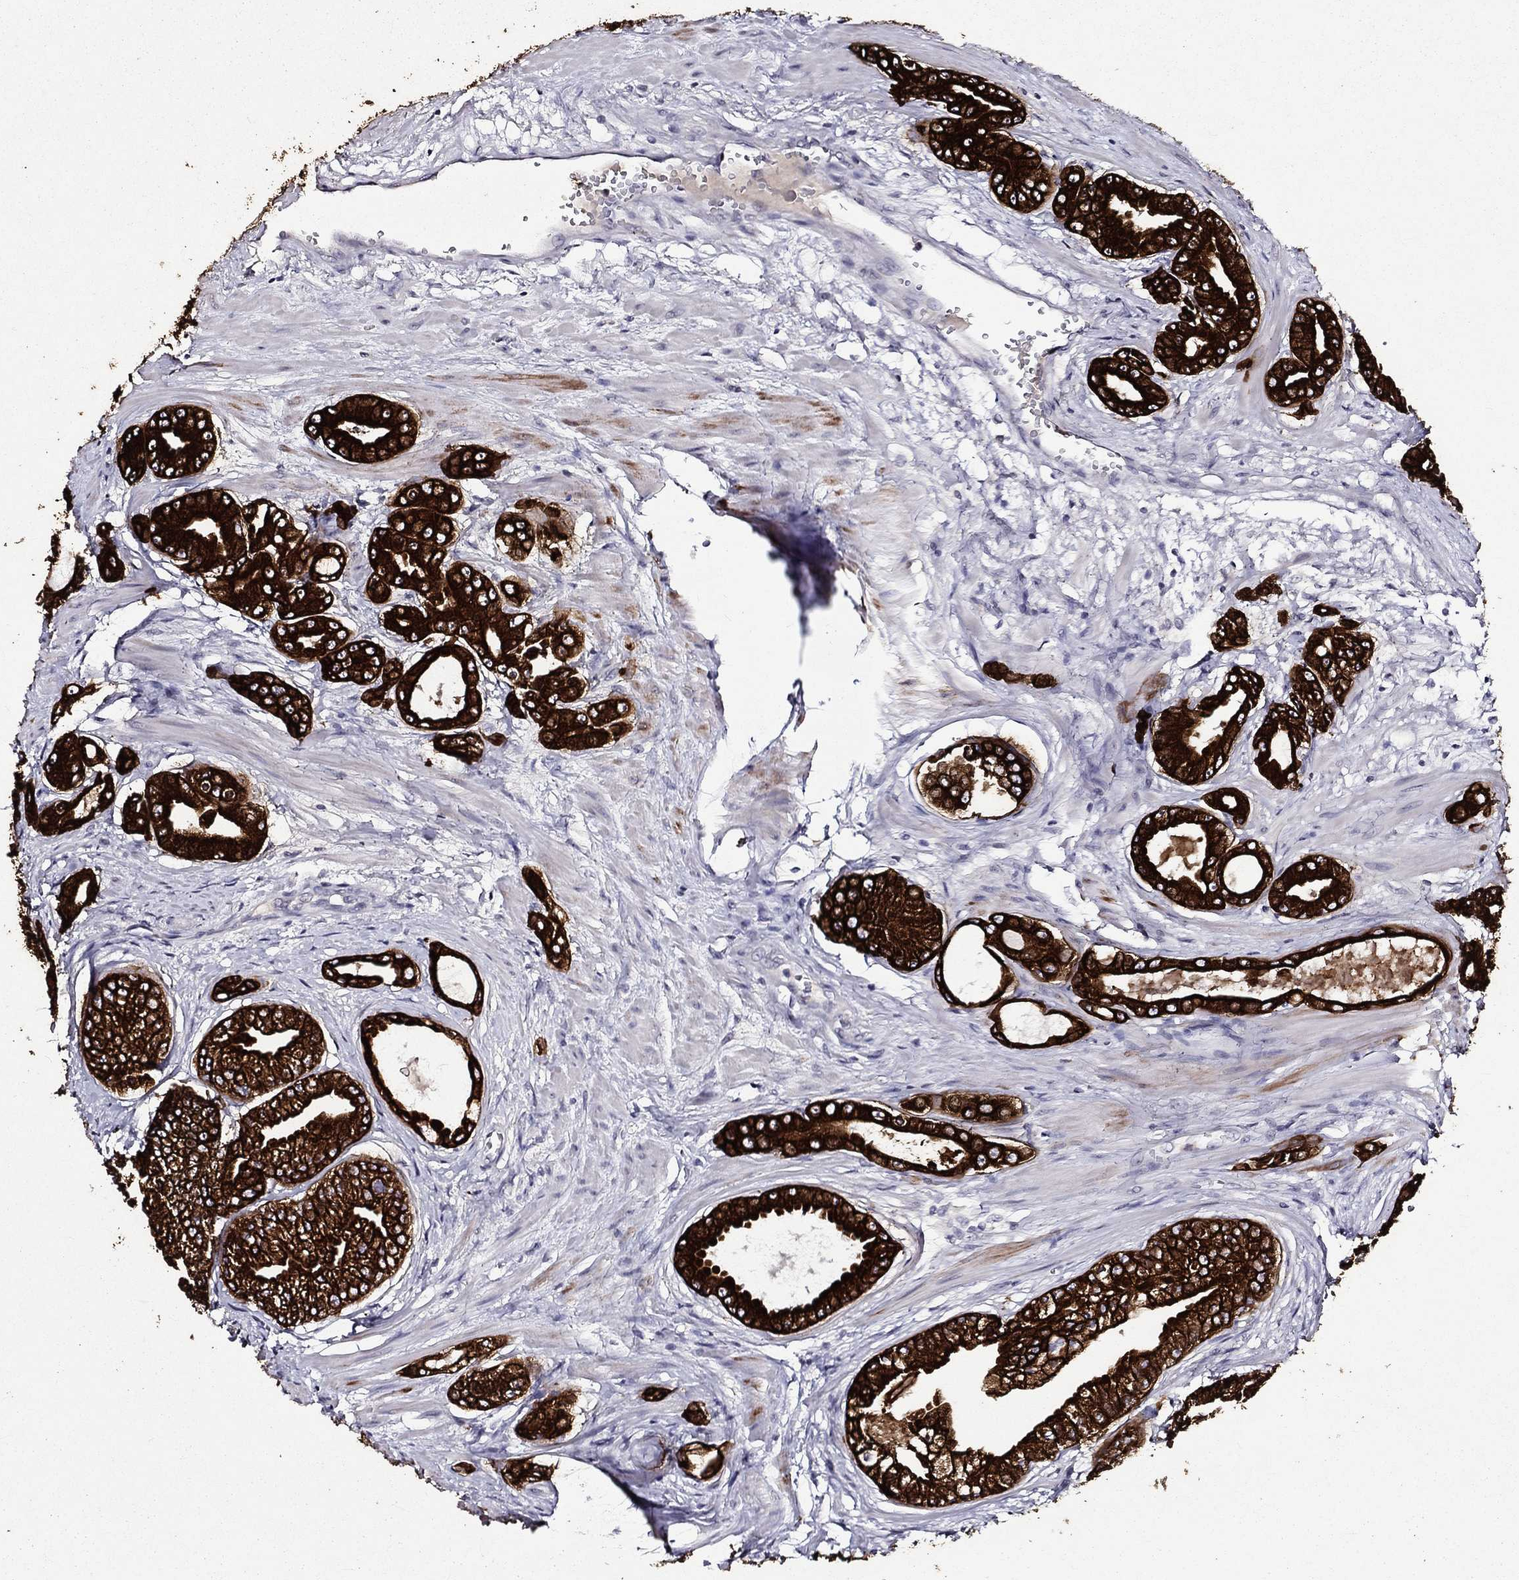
{"staining": {"intensity": "strong", "quantity": ">75%", "location": "cytoplasmic/membranous"}, "tissue": "prostate cancer", "cell_type": "Tumor cells", "image_type": "cancer", "snomed": [{"axis": "morphology", "description": "Adenocarcinoma, NOS"}, {"axis": "topography", "description": "Prostate"}], "caption": "Immunohistochemical staining of prostate adenocarcinoma reveals high levels of strong cytoplasmic/membranous expression in approximately >75% of tumor cells.", "gene": "KRT7", "patient": {"sex": "male", "age": 61}}